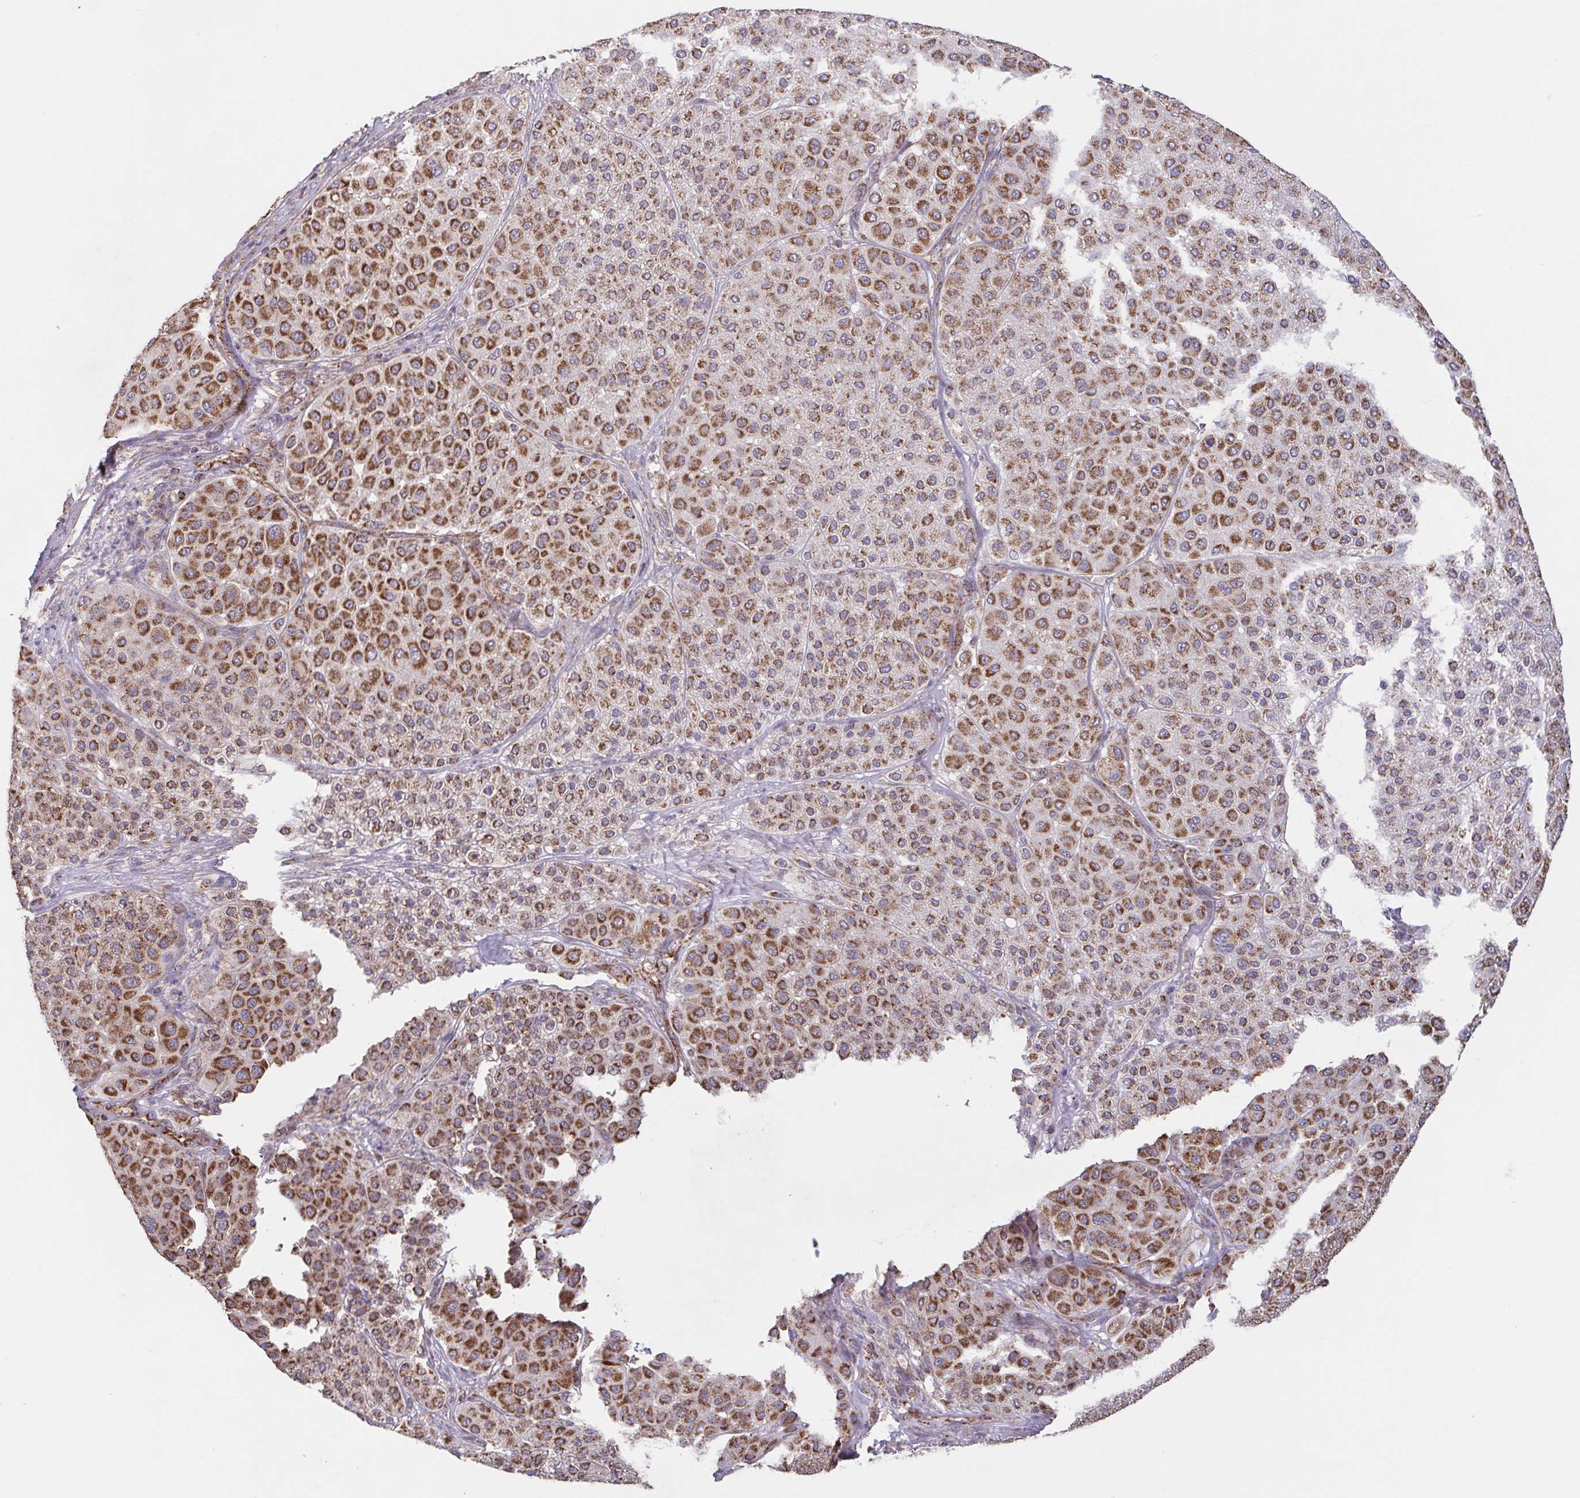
{"staining": {"intensity": "strong", "quantity": "25%-75%", "location": "cytoplasmic/membranous"}, "tissue": "melanoma", "cell_type": "Tumor cells", "image_type": "cancer", "snomed": [{"axis": "morphology", "description": "Malignant melanoma, Metastatic site"}, {"axis": "topography", "description": "Smooth muscle"}], "caption": "A high-resolution photomicrograph shows immunohistochemistry staining of malignant melanoma (metastatic site), which displays strong cytoplasmic/membranous staining in about 25%-75% of tumor cells.", "gene": "DIP2B", "patient": {"sex": "male", "age": 41}}